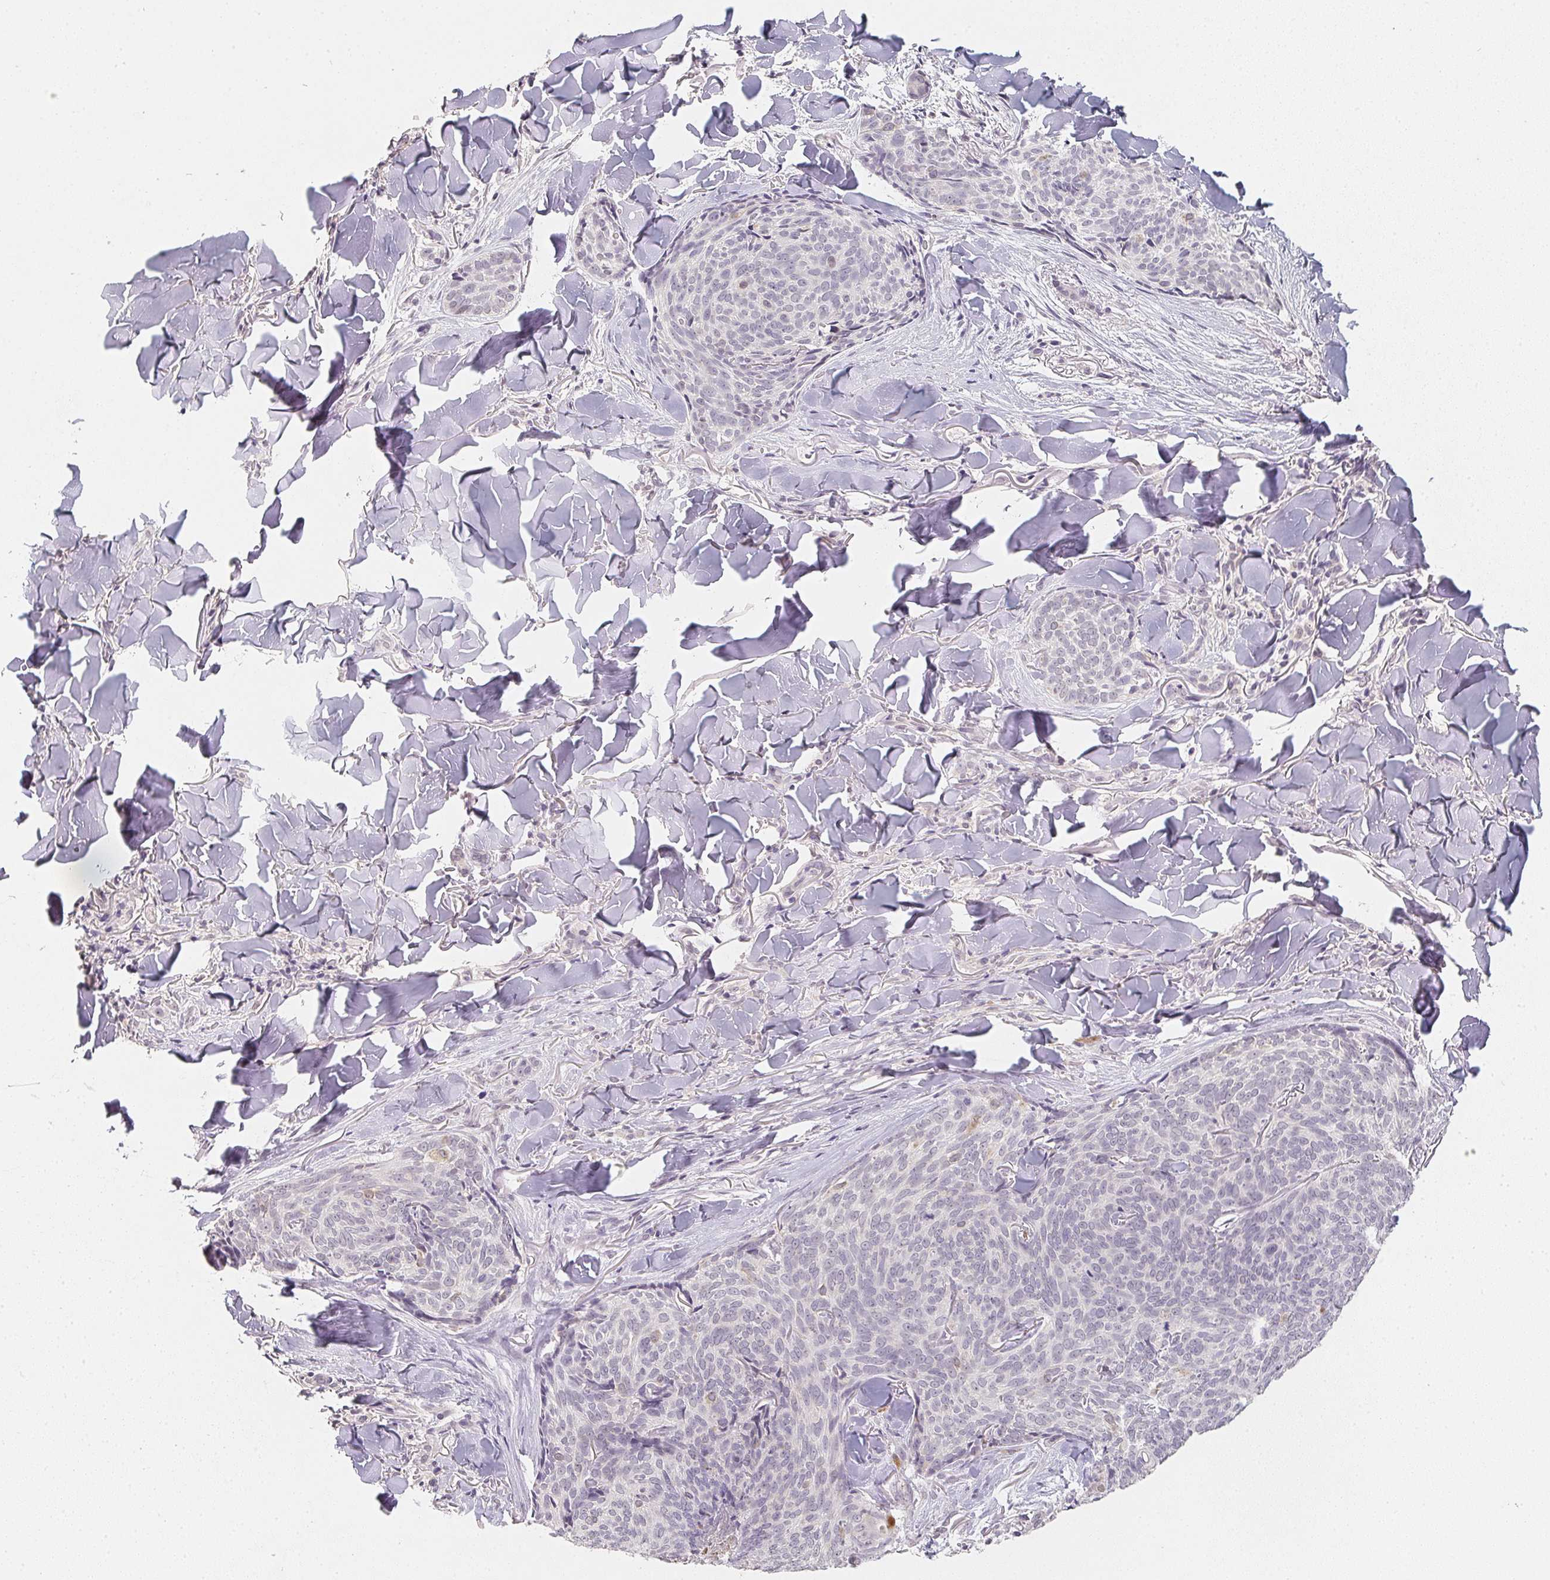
{"staining": {"intensity": "negative", "quantity": "none", "location": "none"}, "tissue": "skin cancer", "cell_type": "Tumor cells", "image_type": "cancer", "snomed": [{"axis": "morphology", "description": "Basal cell carcinoma"}, {"axis": "topography", "description": "Skin"}], "caption": "Human skin basal cell carcinoma stained for a protein using IHC displays no expression in tumor cells.", "gene": "SOAT1", "patient": {"sex": "female", "age": 82}}